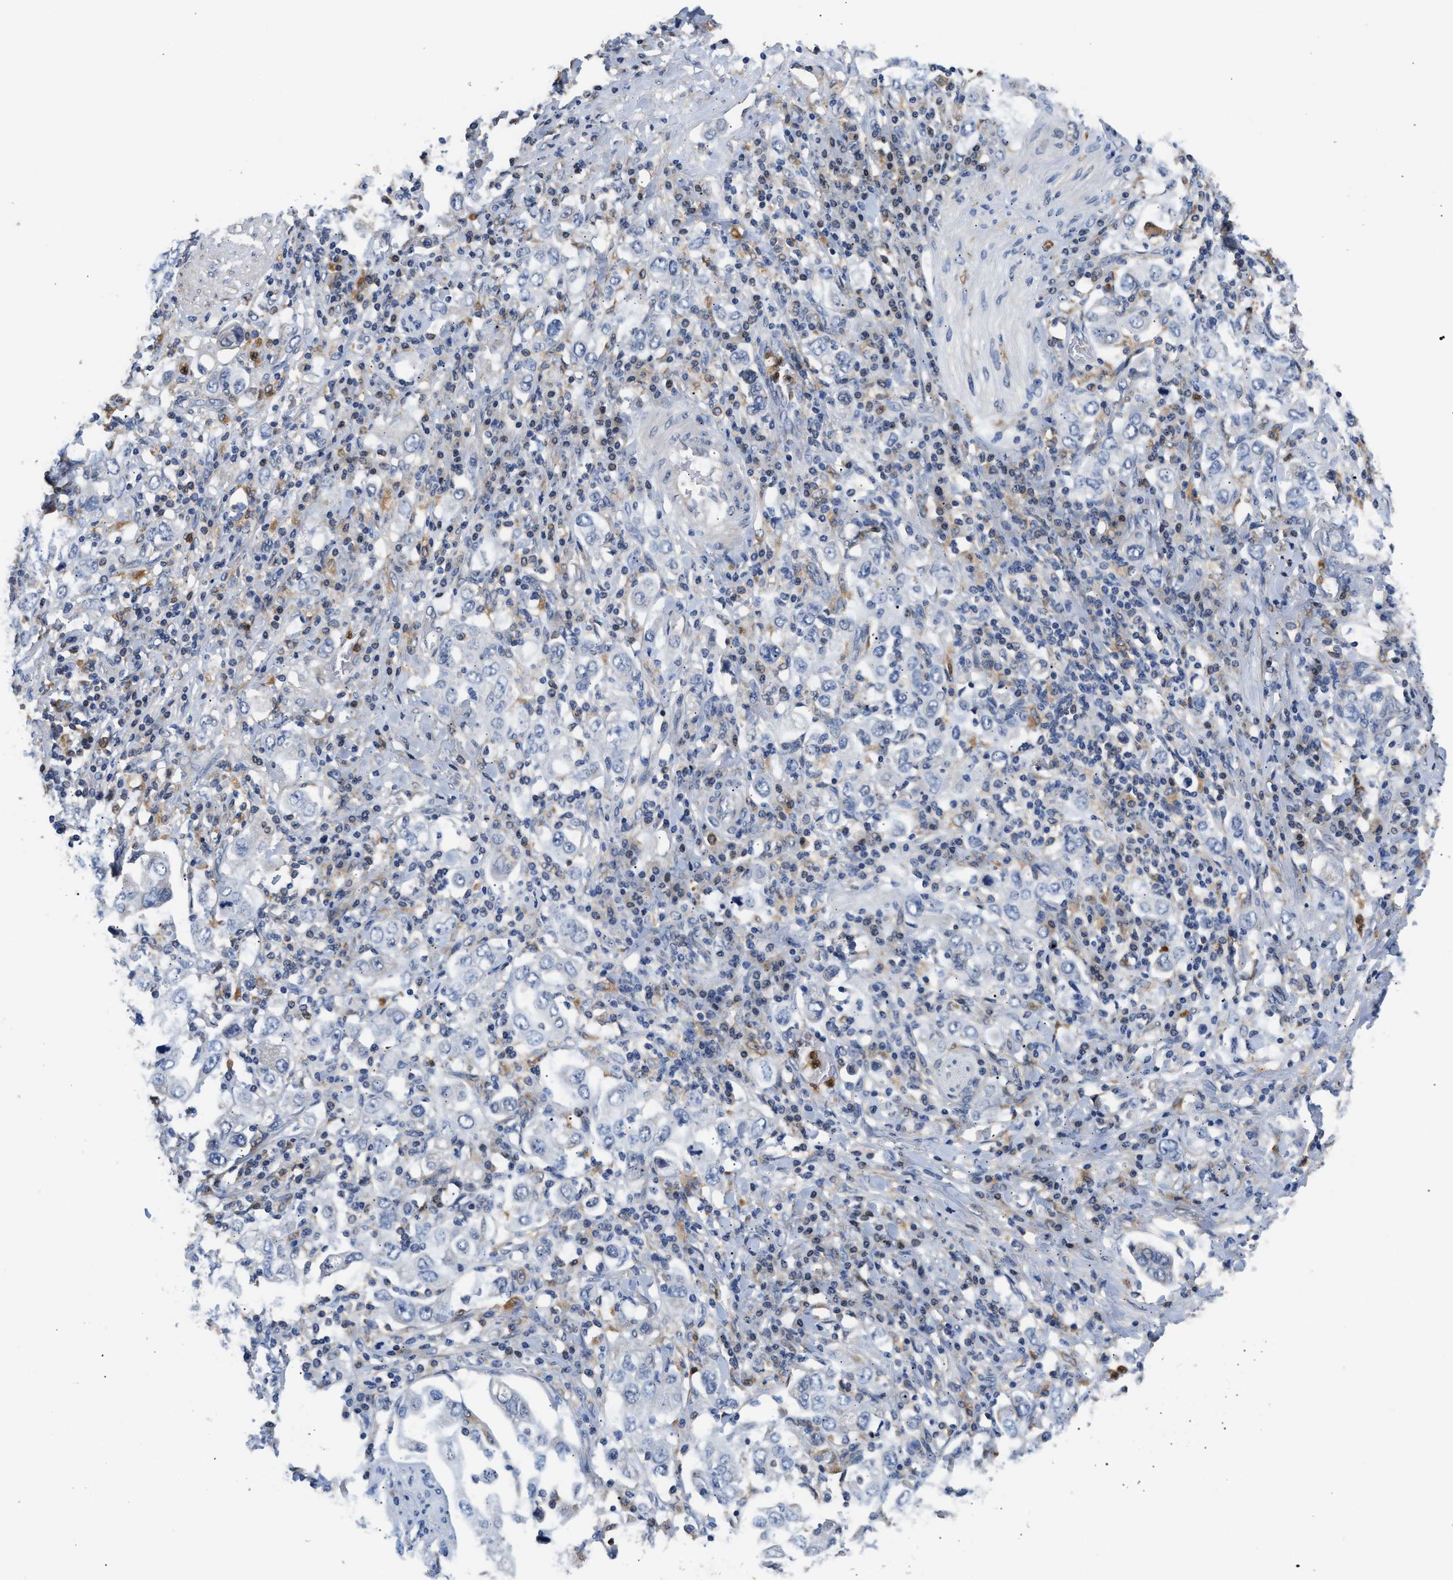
{"staining": {"intensity": "negative", "quantity": "none", "location": "none"}, "tissue": "stomach cancer", "cell_type": "Tumor cells", "image_type": "cancer", "snomed": [{"axis": "morphology", "description": "Adenocarcinoma, NOS"}, {"axis": "topography", "description": "Stomach, upper"}], "caption": "Tumor cells are negative for protein expression in human stomach cancer (adenocarcinoma). The staining is performed using DAB brown chromogen with nuclei counter-stained in using hematoxylin.", "gene": "RAB31", "patient": {"sex": "male", "age": 62}}